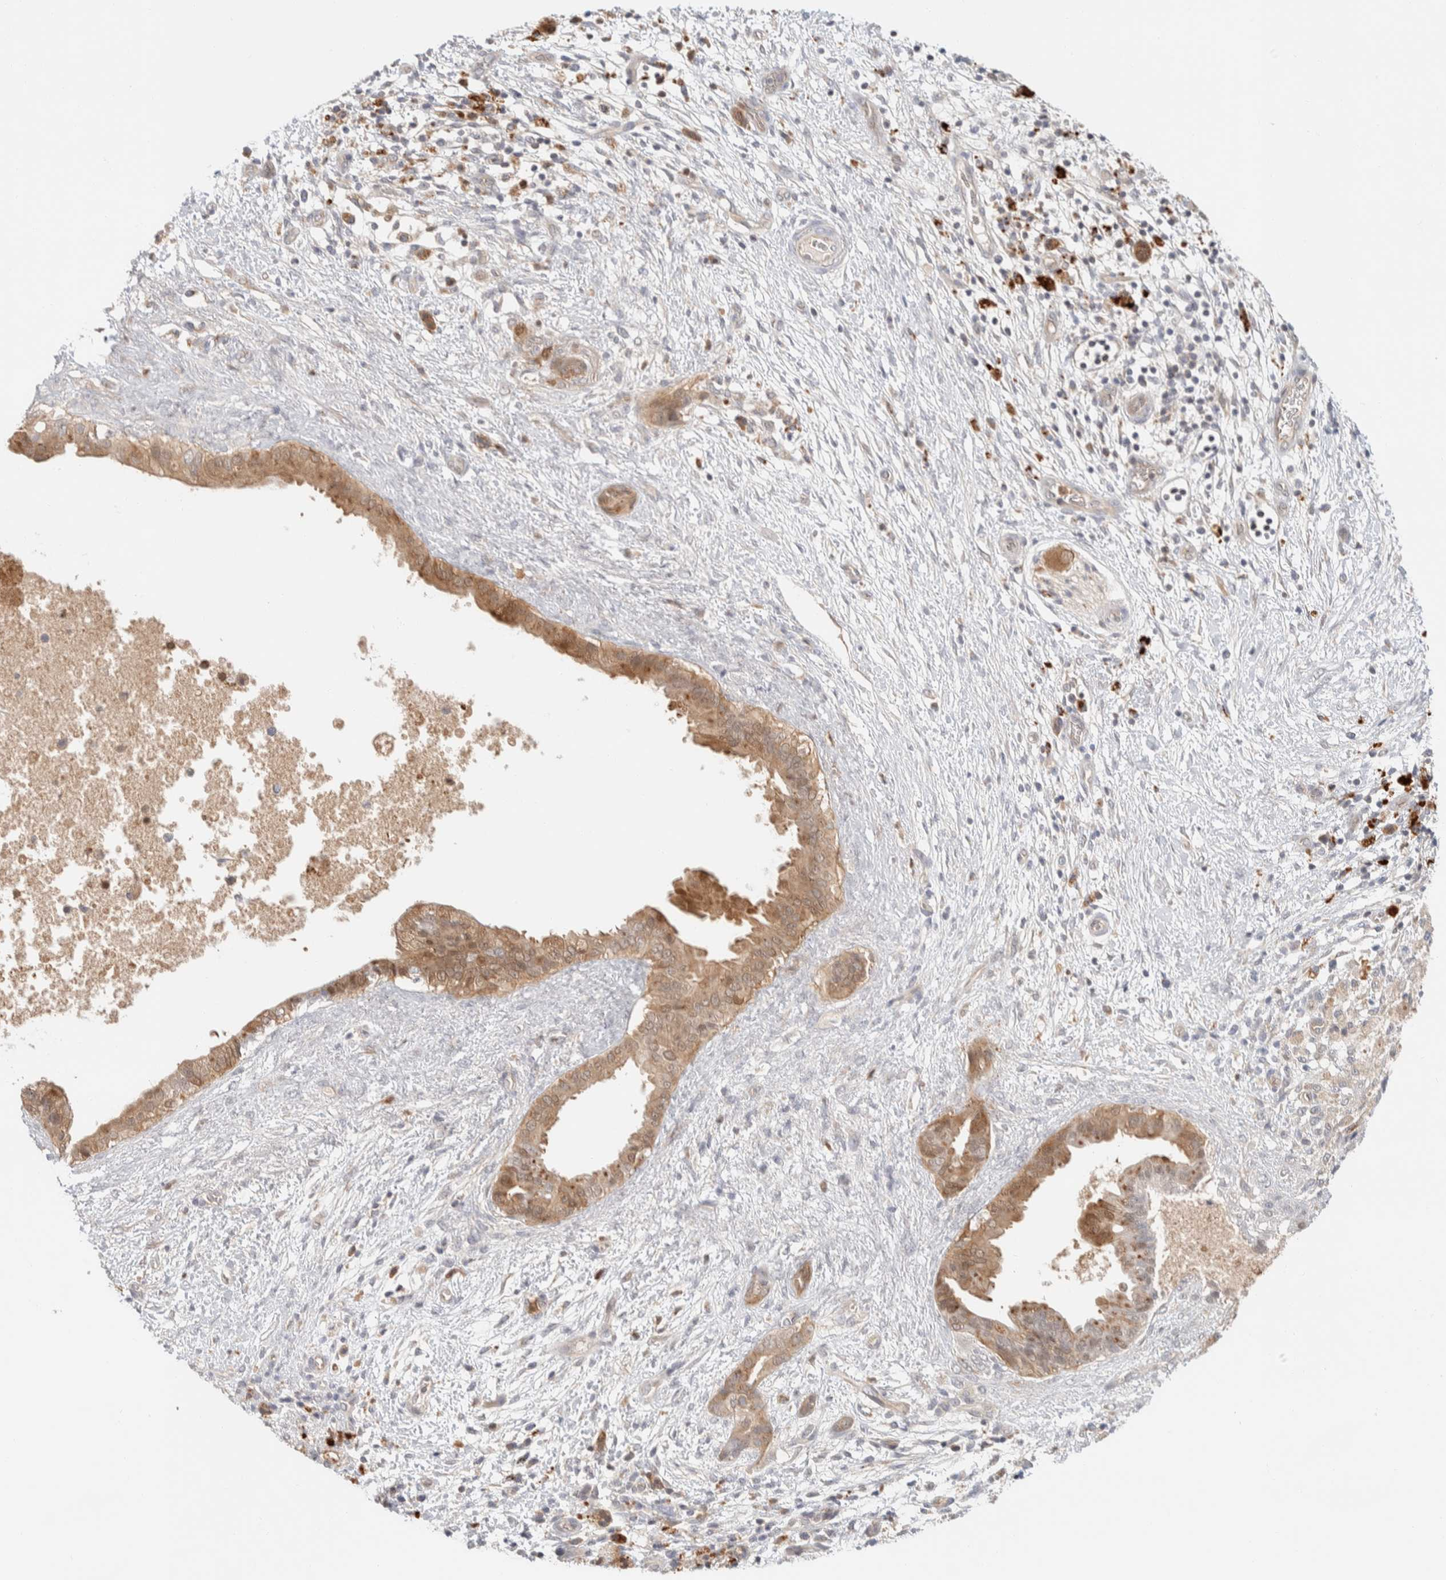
{"staining": {"intensity": "moderate", "quantity": ">75%", "location": "cytoplasmic/membranous,nuclear"}, "tissue": "pancreatic cancer", "cell_type": "Tumor cells", "image_type": "cancer", "snomed": [{"axis": "morphology", "description": "Adenocarcinoma, NOS"}, {"axis": "topography", "description": "Pancreas"}], "caption": "Tumor cells reveal medium levels of moderate cytoplasmic/membranous and nuclear positivity in approximately >75% of cells in human adenocarcinoma (pancreatic). (DAB (3,3'-diaminobenzidine) IHC, brown staining for protein, blue staining for nuclei).", "gene": "GCLM", "patient": {"sex": "female", "age": 78}}